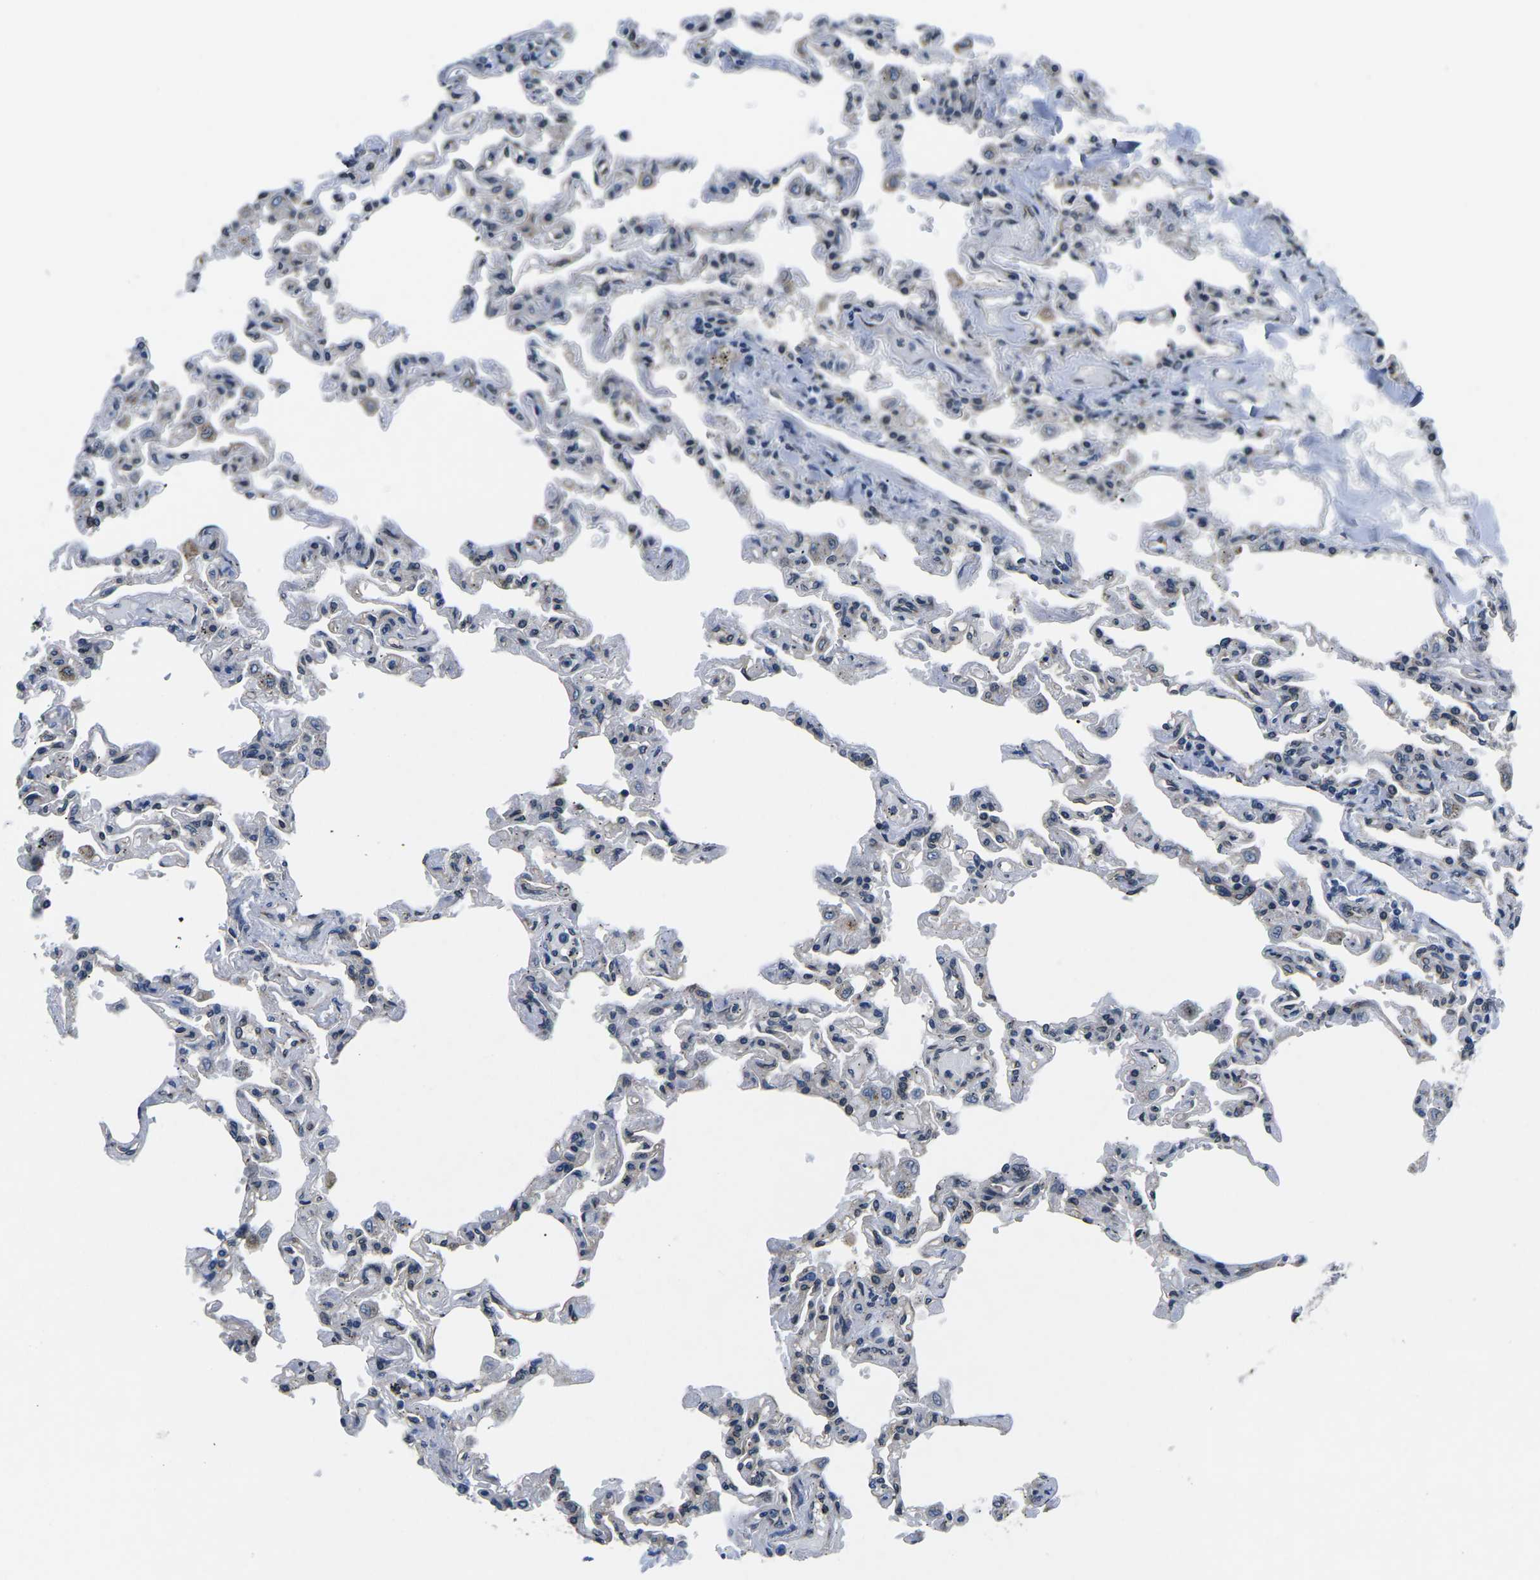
{"staining": {"intensity": "moderate", "quantity": "<25%", "location": "nuclear"}, "tissue": "lung", "cell_type": "Alveolar cells", "image_type": "normal", "snomed": [{"axis": "morphology", "description": "Normal tissue, NOS"}, {"axis": "topography", "description": "Lung"}], "caption": "Lung stained with DAB IHC demonstrates low levels of moderate nuclear staining in about <25% of alveolar cells. The protein is shown in brown color, while the nuclei are stained blue.", "gene": "SNX10", "patient": {"sex": "male", "age": 21}}